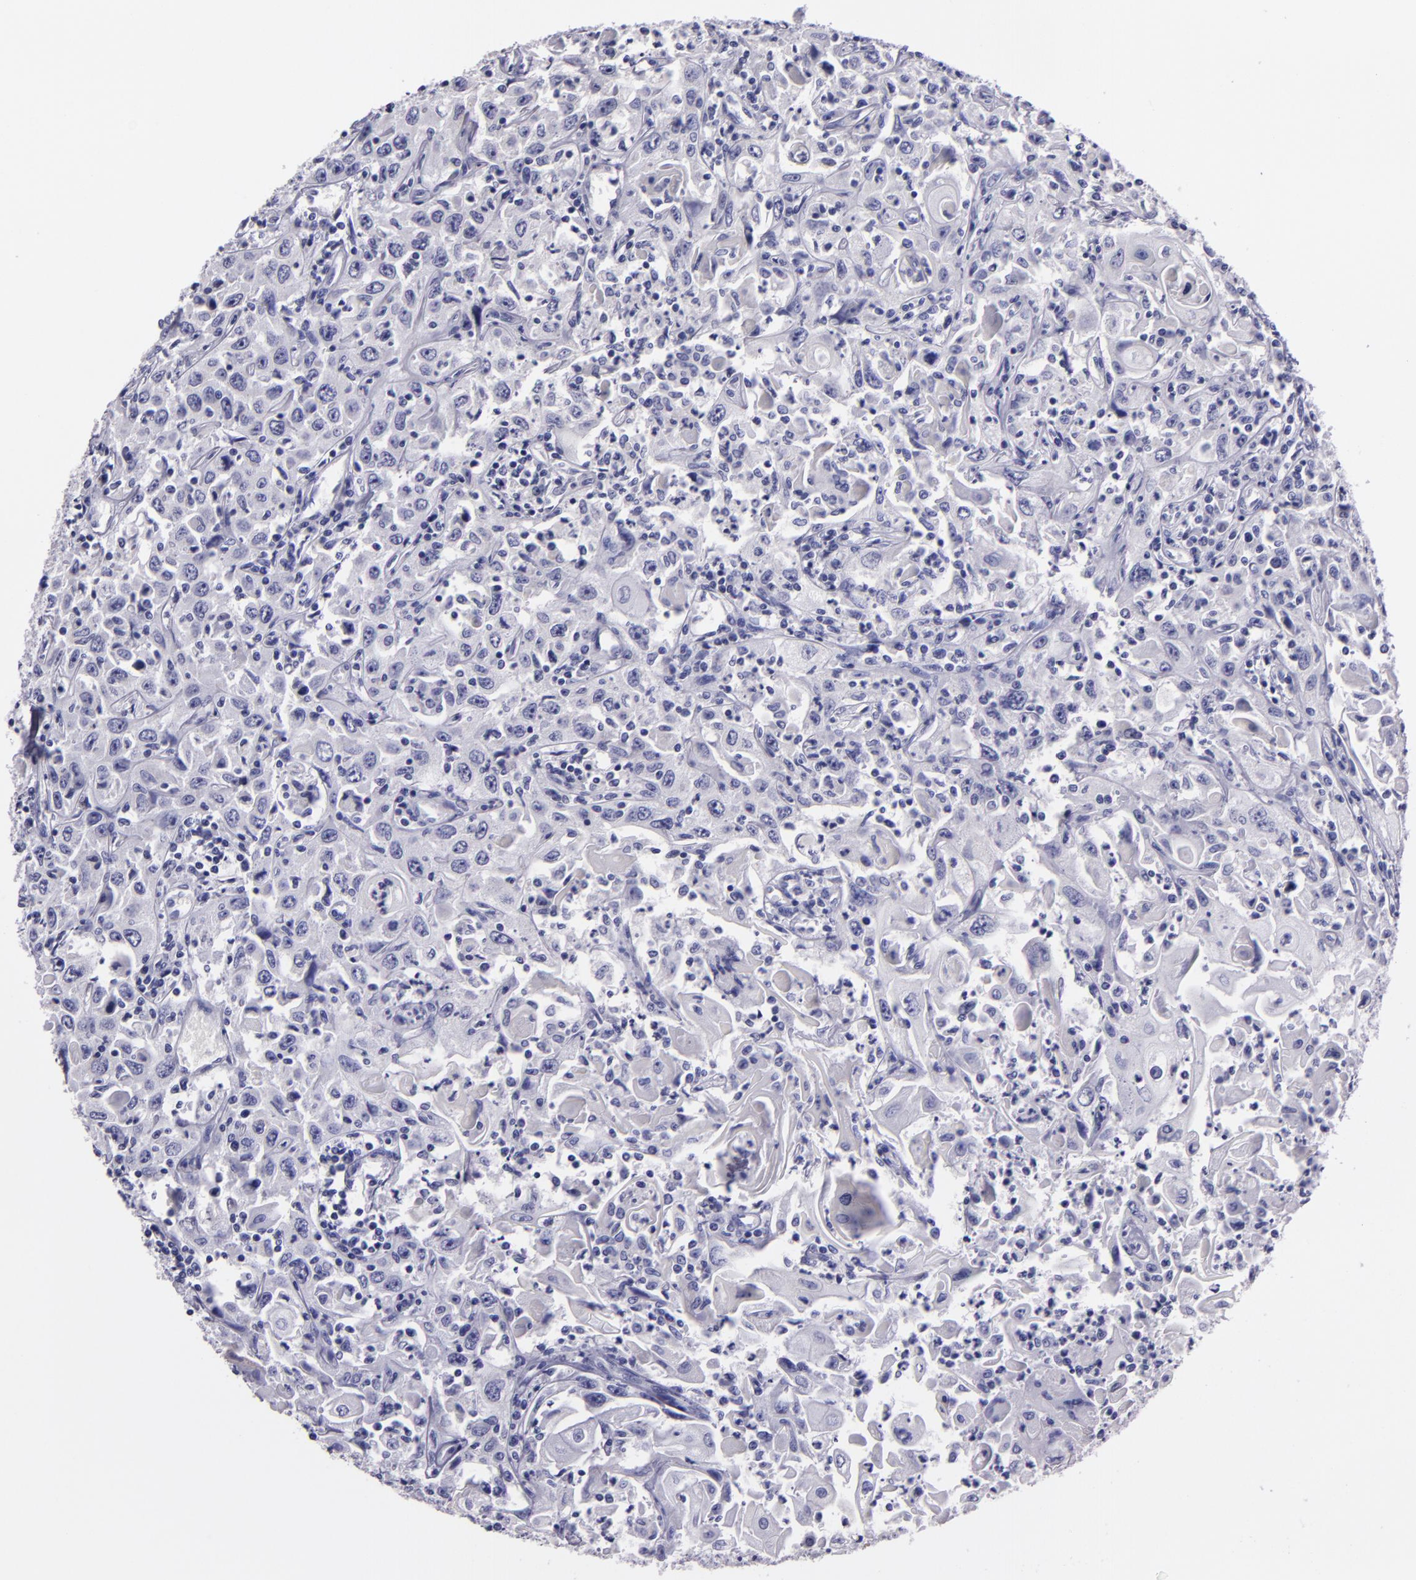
{"staining": {"intensity": "negative", "quantity": "none", "location": "none"}, "tissue": "head and neck cancer", "cell_type": "Tumor cells", "image_type": "cancer", "snomed": [{"axis": "morphology", "description": "Squamous cell carcinoma, NOS"}, {"axis": "topography", "description": "Oral tissue"}, {"axis": "topography", "description": "Head-Neck"}], "caption": "A high-resolution photomicrograph shows IHC staining of head and neck cancer (squamous cell carcinoma), which reveals no significant positivity in tumor cells.", "gene": "MUC5AC", "patient": {"sex": "female", "age": 76}}